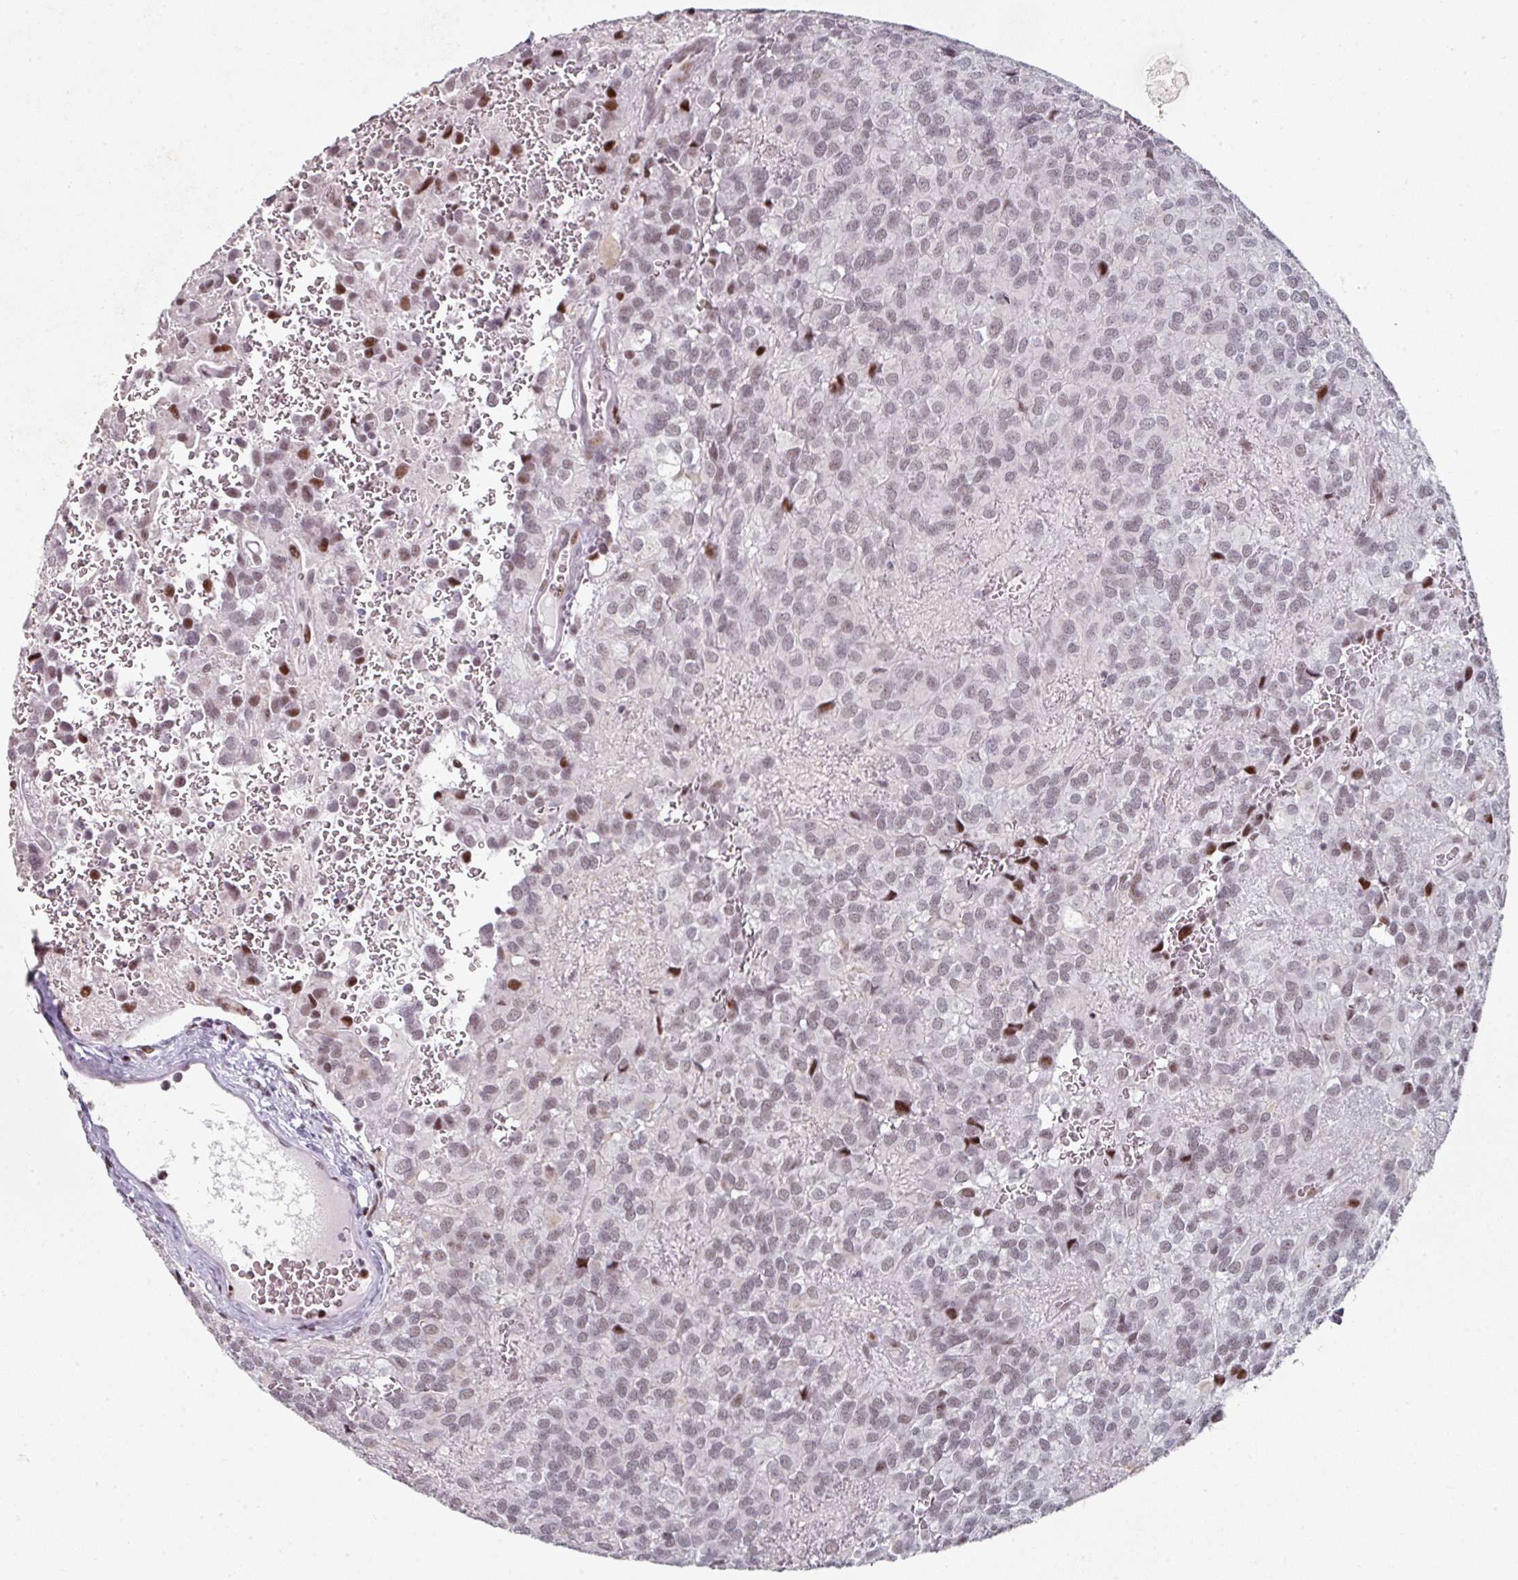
{"staining": {"intensity": "weak", "quantity": ">75%", "location": "nuclear"}, "tissue": "glioma", "cell_type": "Tumor cells", "image_type": "cancer", "snomed": [{"axis": "morphology", "description": "Glioma, malignant, Low grade"}, {"axis": "topography", "description": "Brain"}], "caption": "Weak nuclear staining is present in about >75% of tumor cells in glioma. (brown staining indicates protein expression, while blue staining denotes nuclei).", "gene": "SF3B5", "patient": {"sex": "male", "age": 56}}